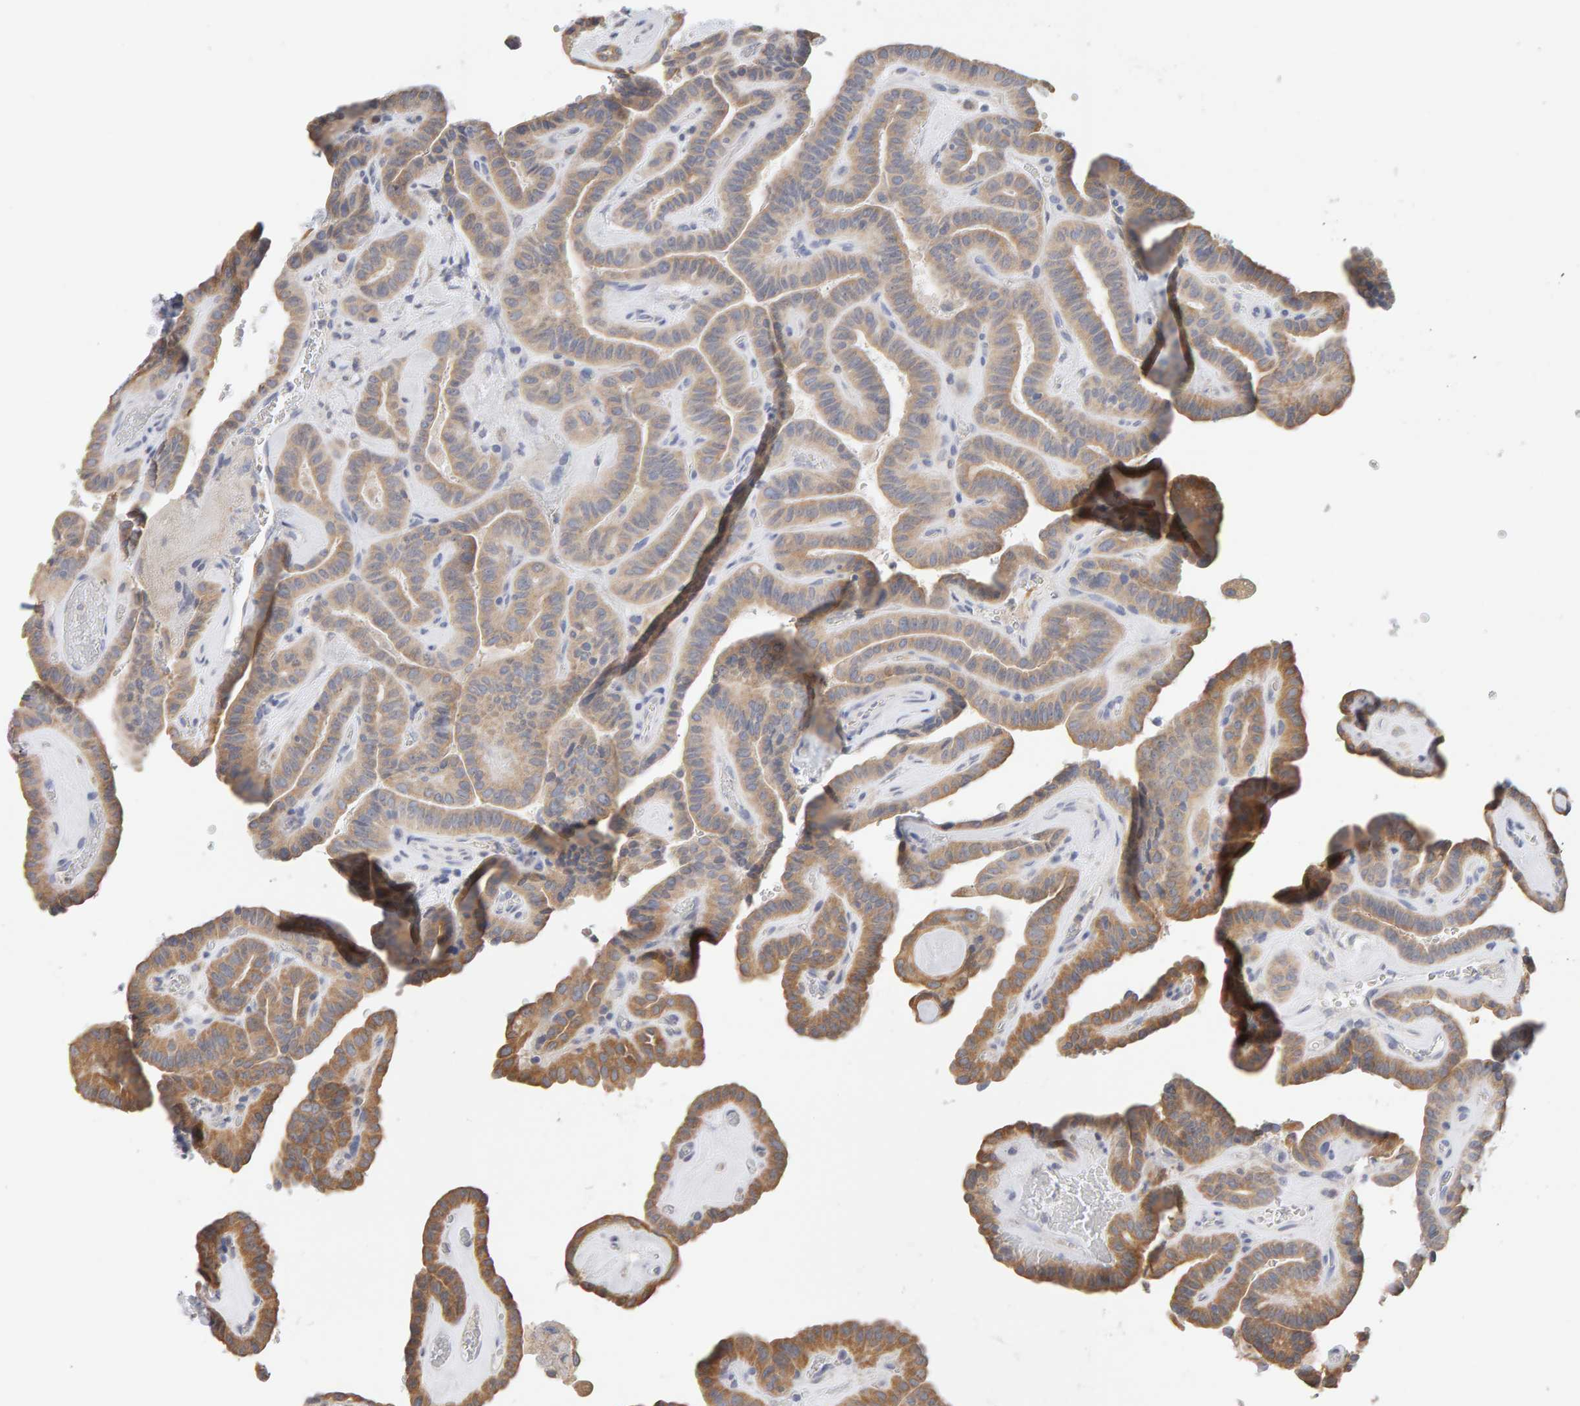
{"staining": {"intensity": "moderate", "quantity": ">75%", "location": "cytoplasmic/membranous"}, "tissue": "thyroid cancer", "cell_type": "Tumor cells", "image_type": "cancer", "snomed": [{"axis": "morphology", "description": "Papillary adenocarcinoma, NOS"}, {"axis": "topography", "description": "Thyroid gland"}], "caption": "Thyroid cancer was stained to show a protein in brown. There is medium levels of moderate cytoplasmic/membranous expression in about >75% of tumor cells.", "gene": "SGPL1", "patient": {"sex": "male", "age": 77}}